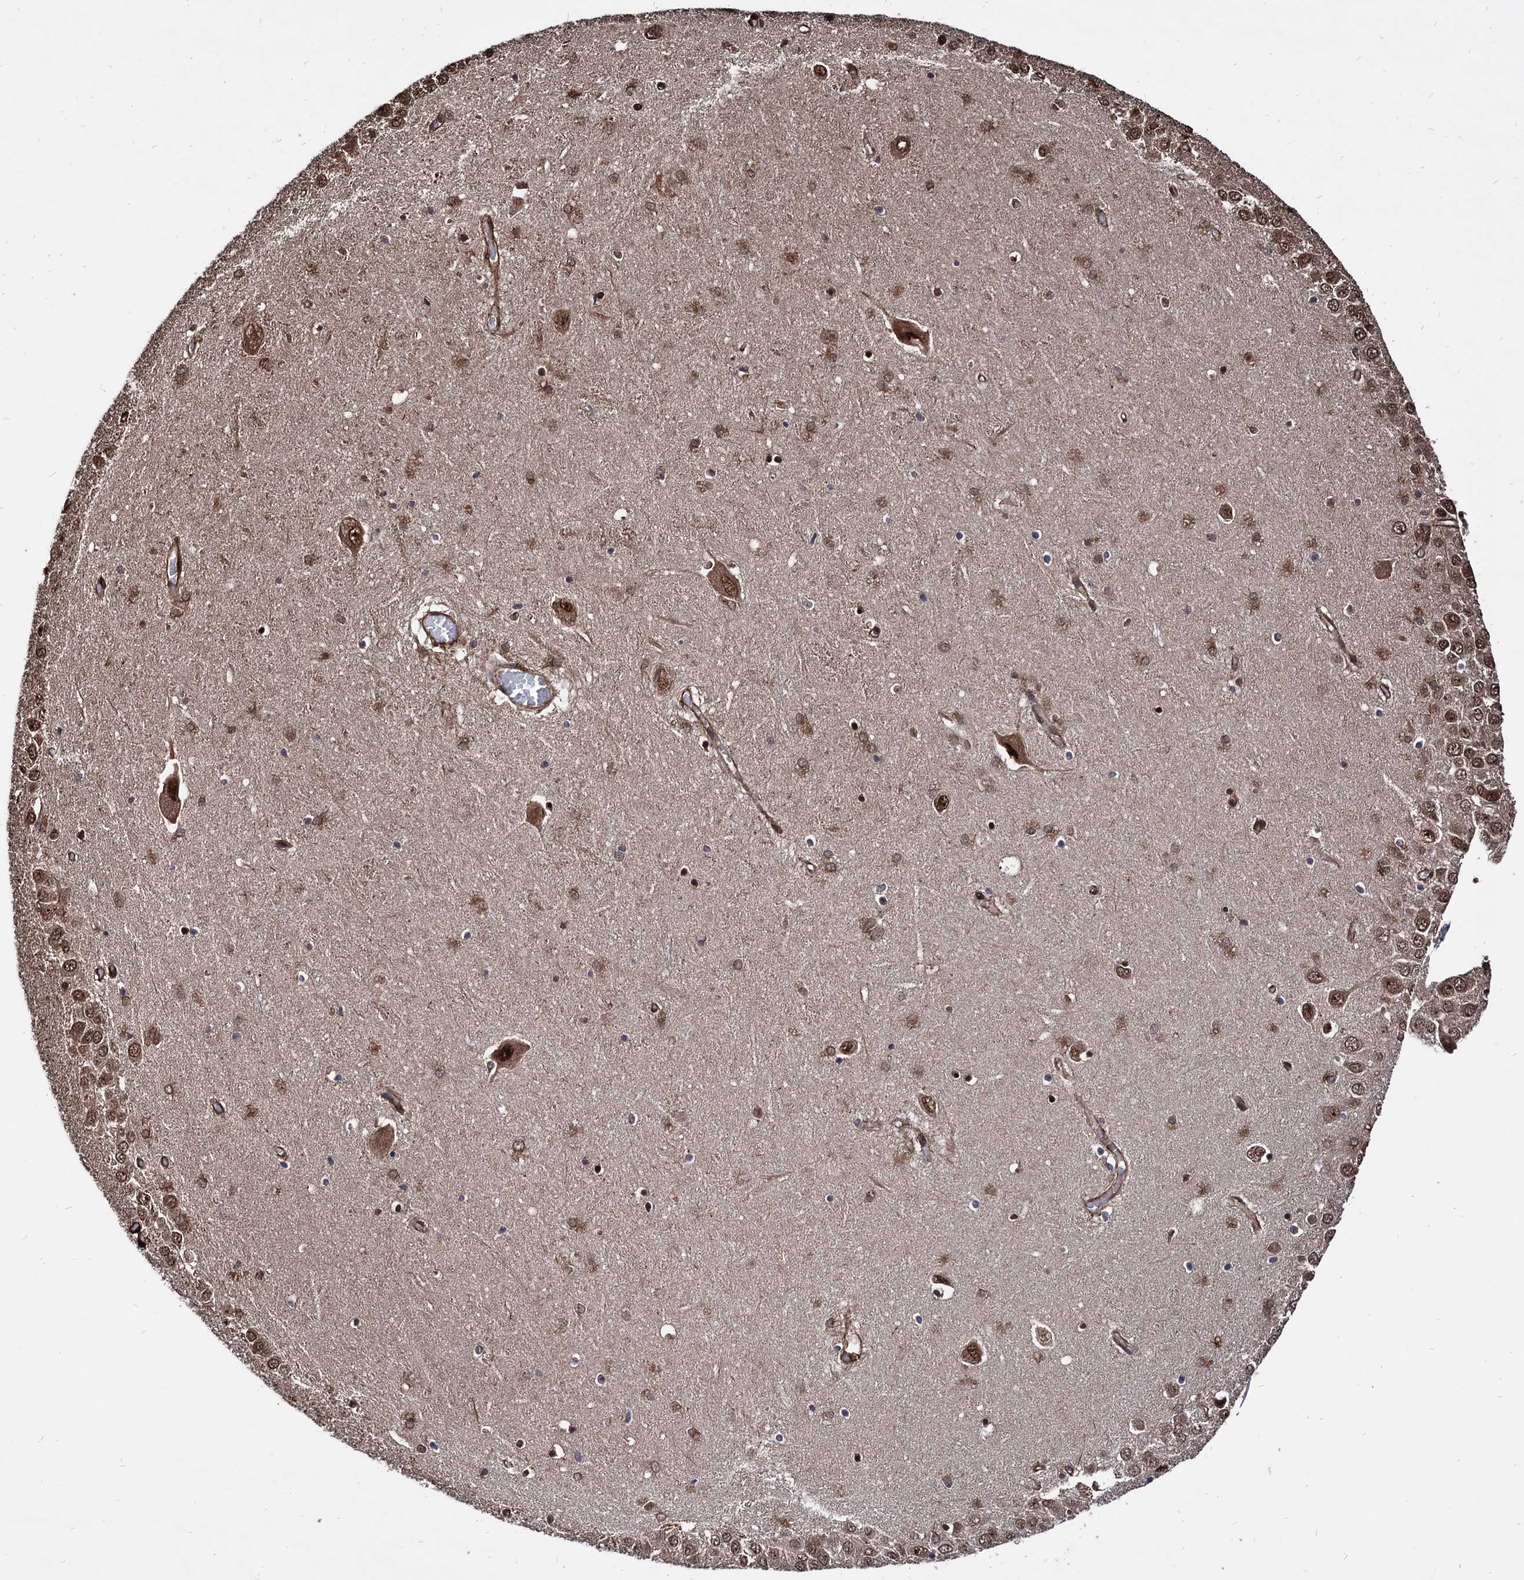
{"staining": {"intensity": "moderate", "quantity": "25%-75%", "location": "cytoplasmic/membranous,nuclear"}, "tissue": "hippocampus", "cell_type": "Glial cells", "image_type": "normal", "snomed": [{"axis": "morphology", "description": "Normal tissue, NOS"}, {"axis": "topography", "description": "Hippocampus"}], "caption": "DAB immunohistochemical staining of benign human hippocampus shows moderate cytoplasmic/membranous,nuclear protein positivity in approximately 25%-75% of glial cells.", "gene": "ANKRD12", "patient": {"sex": "male", "age": 70}}